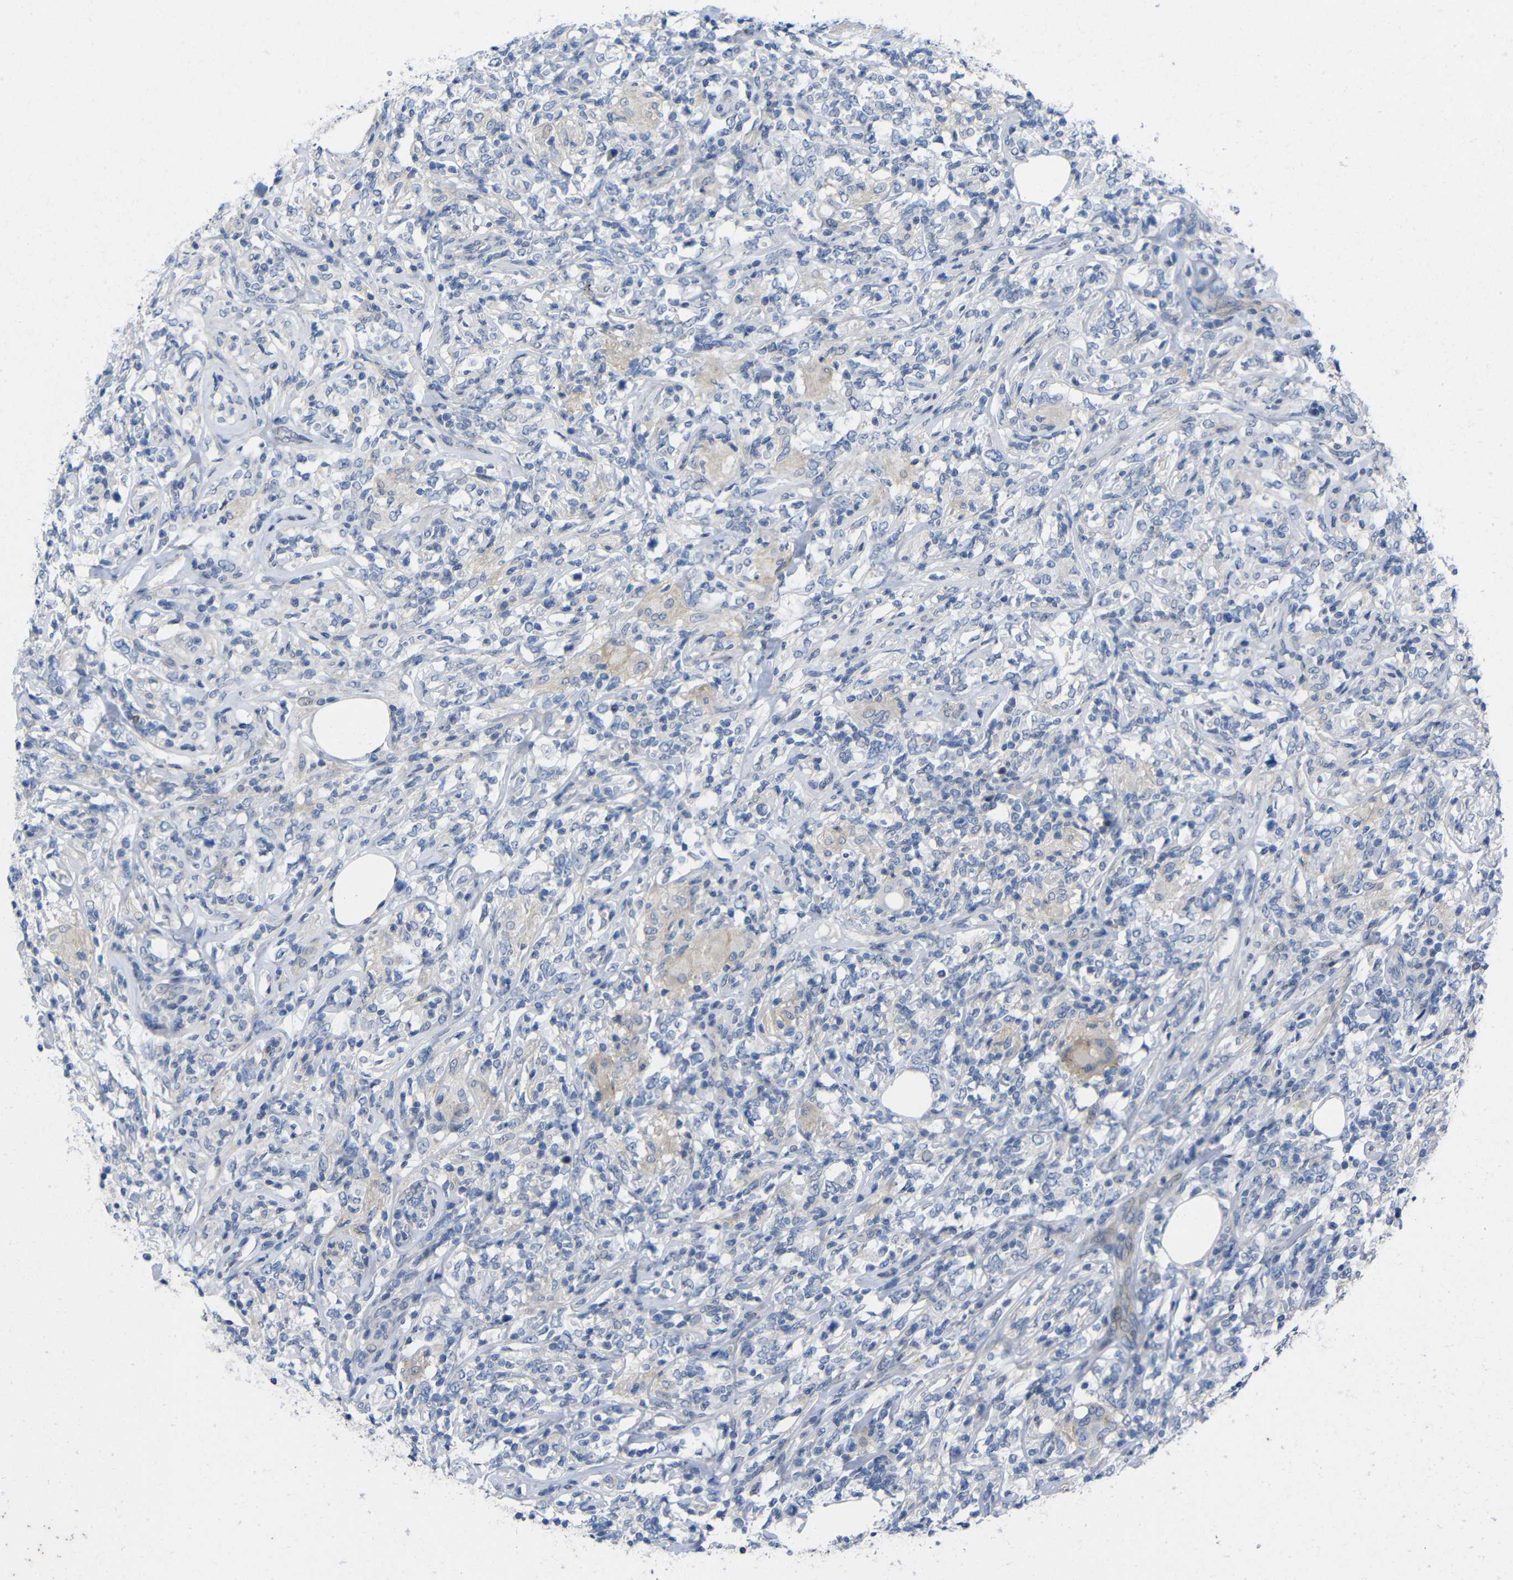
{"staining": {"intensity": "negative", "quantity": "none", "location": "none"}, "tissue": "lymphoma", "cell_type": "Tumor cells", "image_type": "cancer", "snomed": [{"axis": "morphology", "description": "Malignant lymphoma, non-Hodgkin's type, High grade"}, {"axis": "topography", "description": "Lymph node"}], "caption": "An immunohistochemistry image of lymphoma is shown. There is no staining in tumor cells of lymphoma. (Stains: DAB IHC with hematoxylin counter stain, Microscopy: brightfield microscopy at high magnification).", "gene": "CMTM1", "patient": {"sex": "female", "age": 84}}